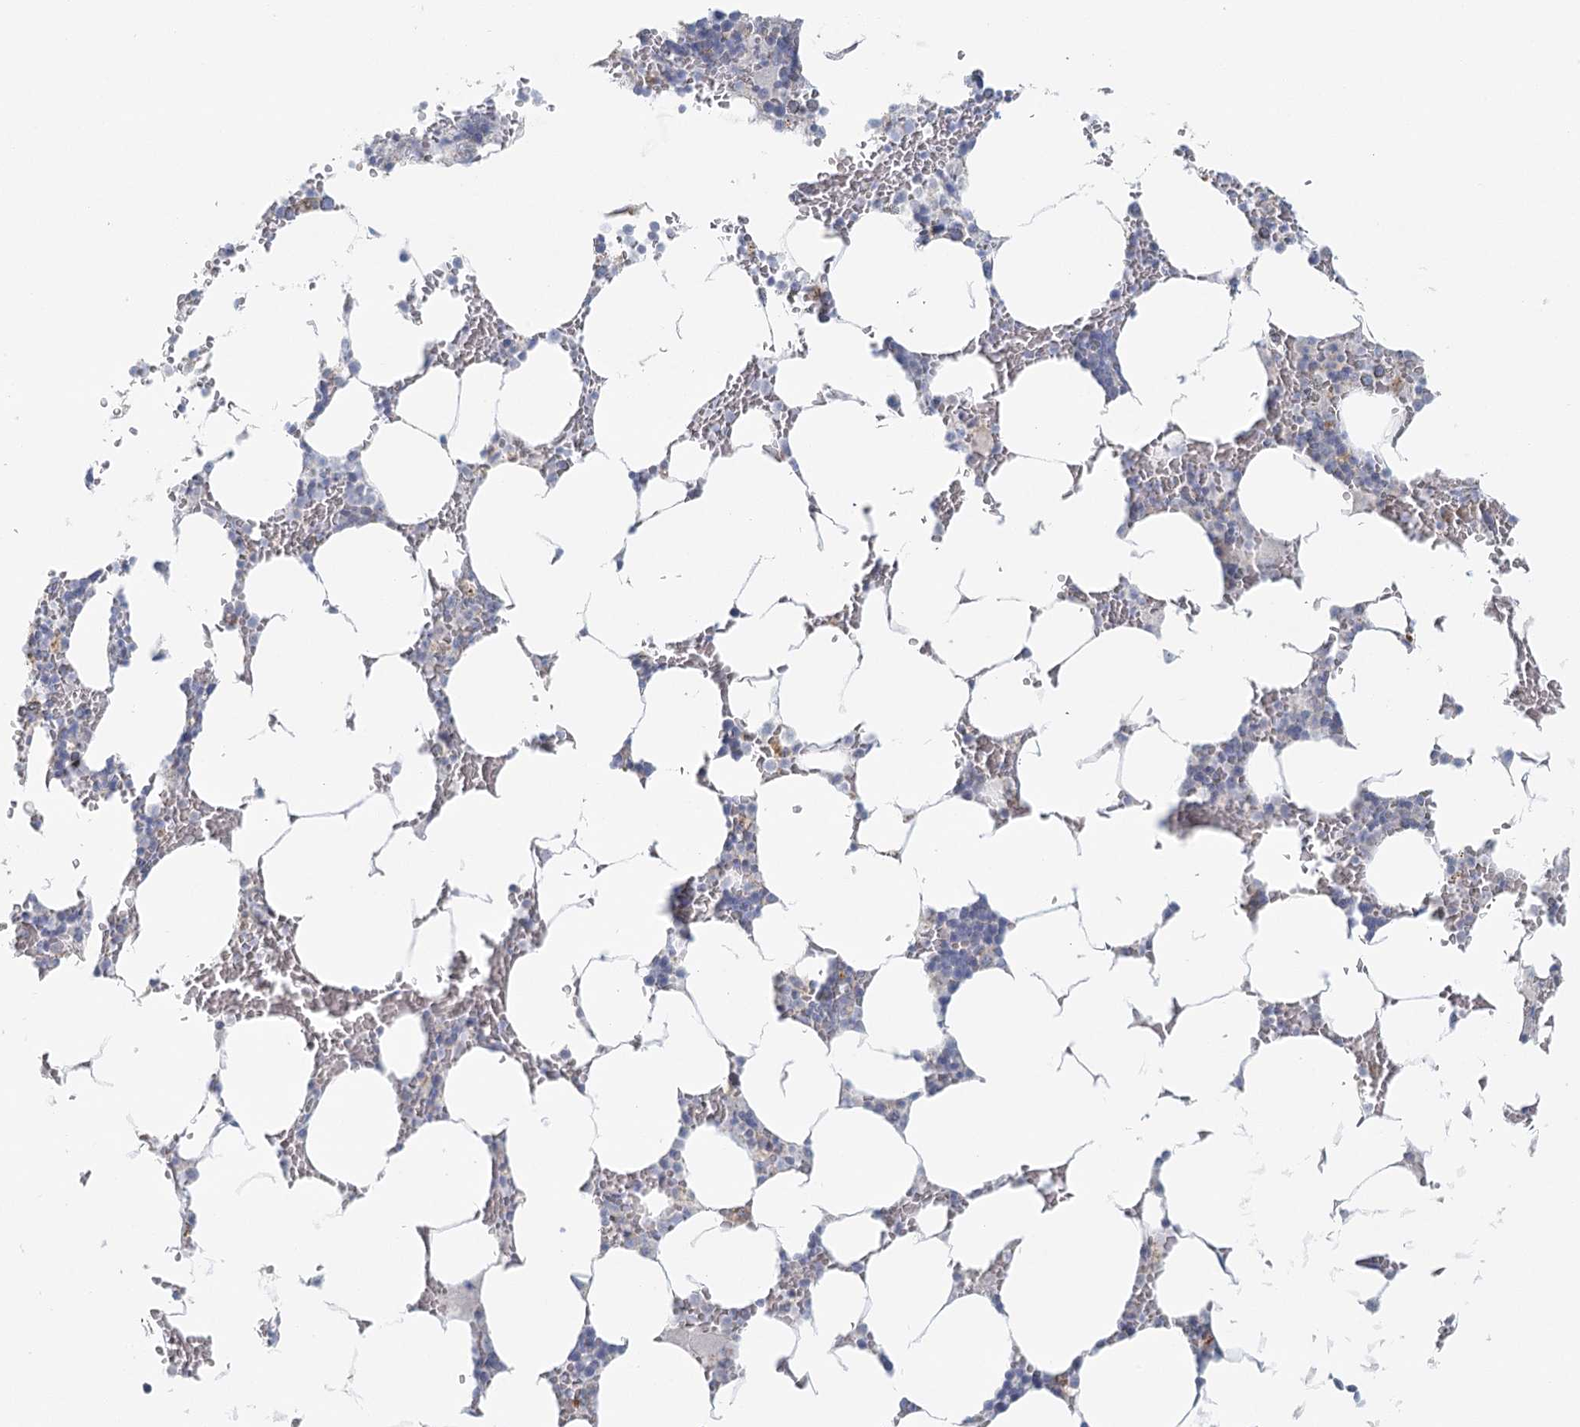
{"staining": {"intensity": "negative", "quantity": "none", "location": "none"}, "tissue": "bone marrow", "cell_type": "Hematopoietic cells", "image_type": "normal", "snomed": [{"axis": "morphology", "description": "Normal tissue, NOS"}, {"axis": "topography", "description": "Bone marrow"}], "caption": "High magnification brightfield microscopy of normal bone marrow stained with DAB (3,3'-diaminobenzidine) (brown) and counterstained with hematoxylin (blue): hematopoietic cells show no significant staining. (Immunohistochemistry (ihc), brightfield microscopy, high magnification).", "gene": "BPHL", "patient": {"sex": "male", "age": 70}}